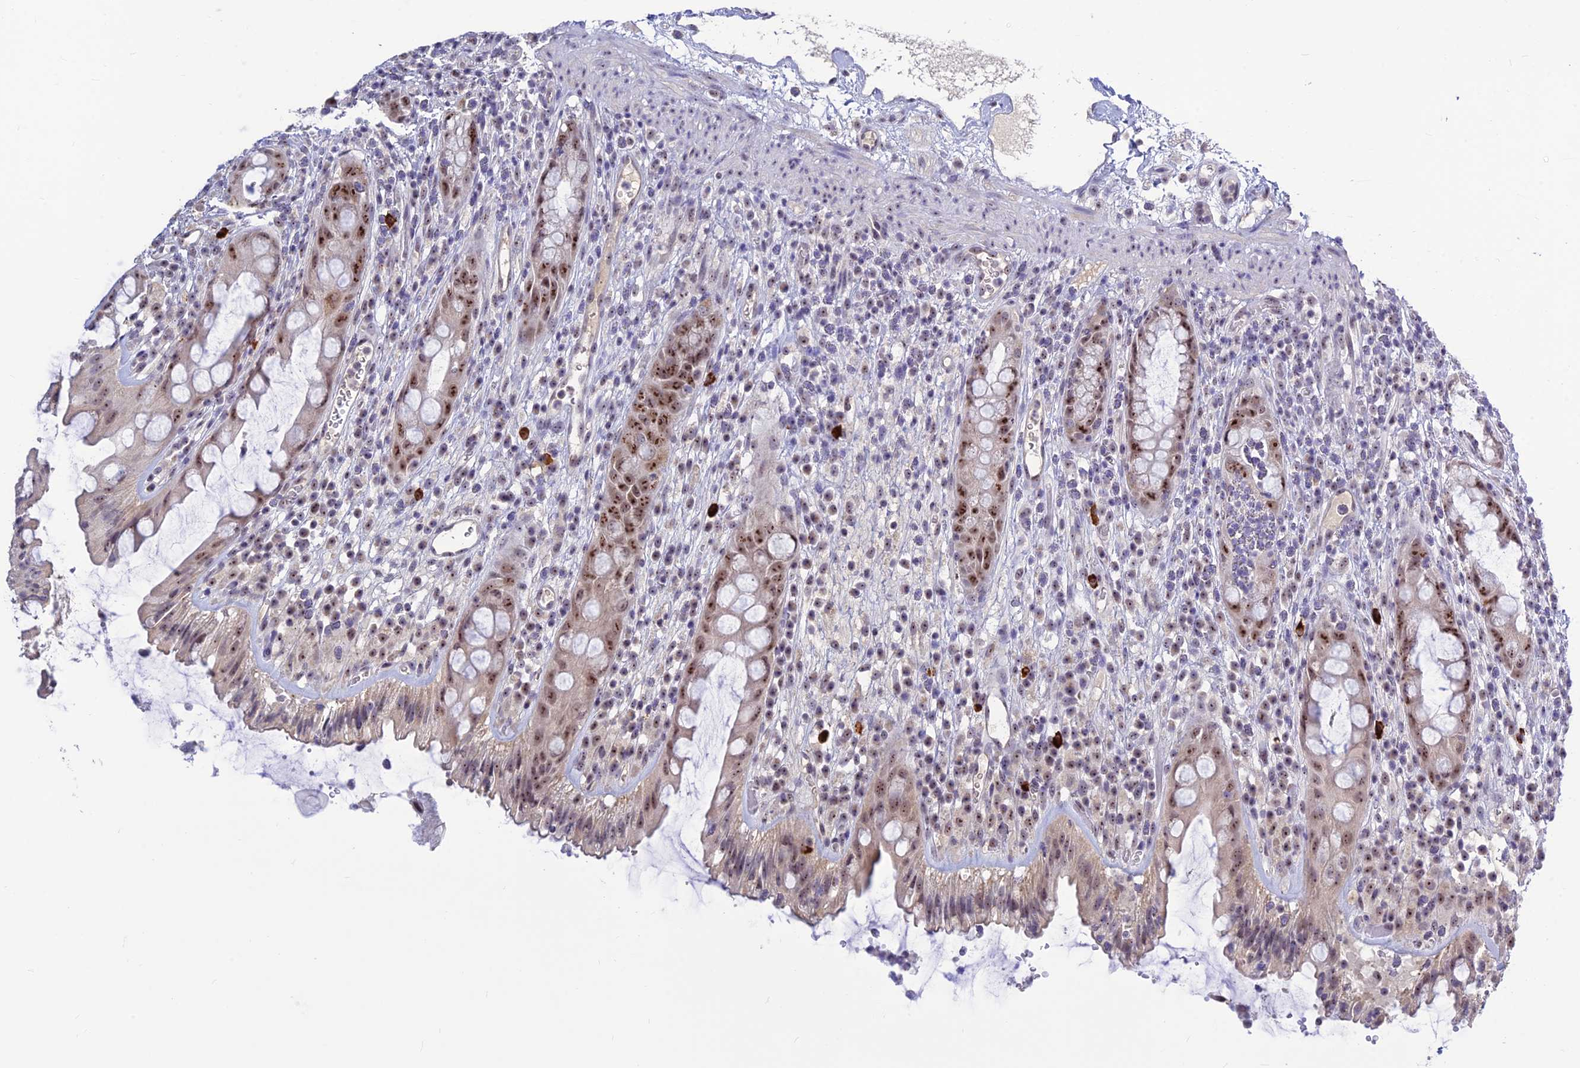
{"staining": {"intensity": "moderate", "quantity": "25%-75%", "location": "nuclear"}, "tissue": "rectum", "cell_type": "Glandular cells", "image_type": "normal", "snomed": [{"axis": "morphology", "description": "Normal tissue, NOS"}, {"axis": "topography", "description": "Rectum"}], "caption": "Immunohistochemistry (IHC) histopathology image of benign rectum: rectum stained using immunohistochemistry demonstrates medium levels of moderate protein expression localized specifically in the nuclear of glandular cells, appearing as a nuclear brown color.", "gene": "POLR1G", "patient": {"sex": "female", "age": 57}}